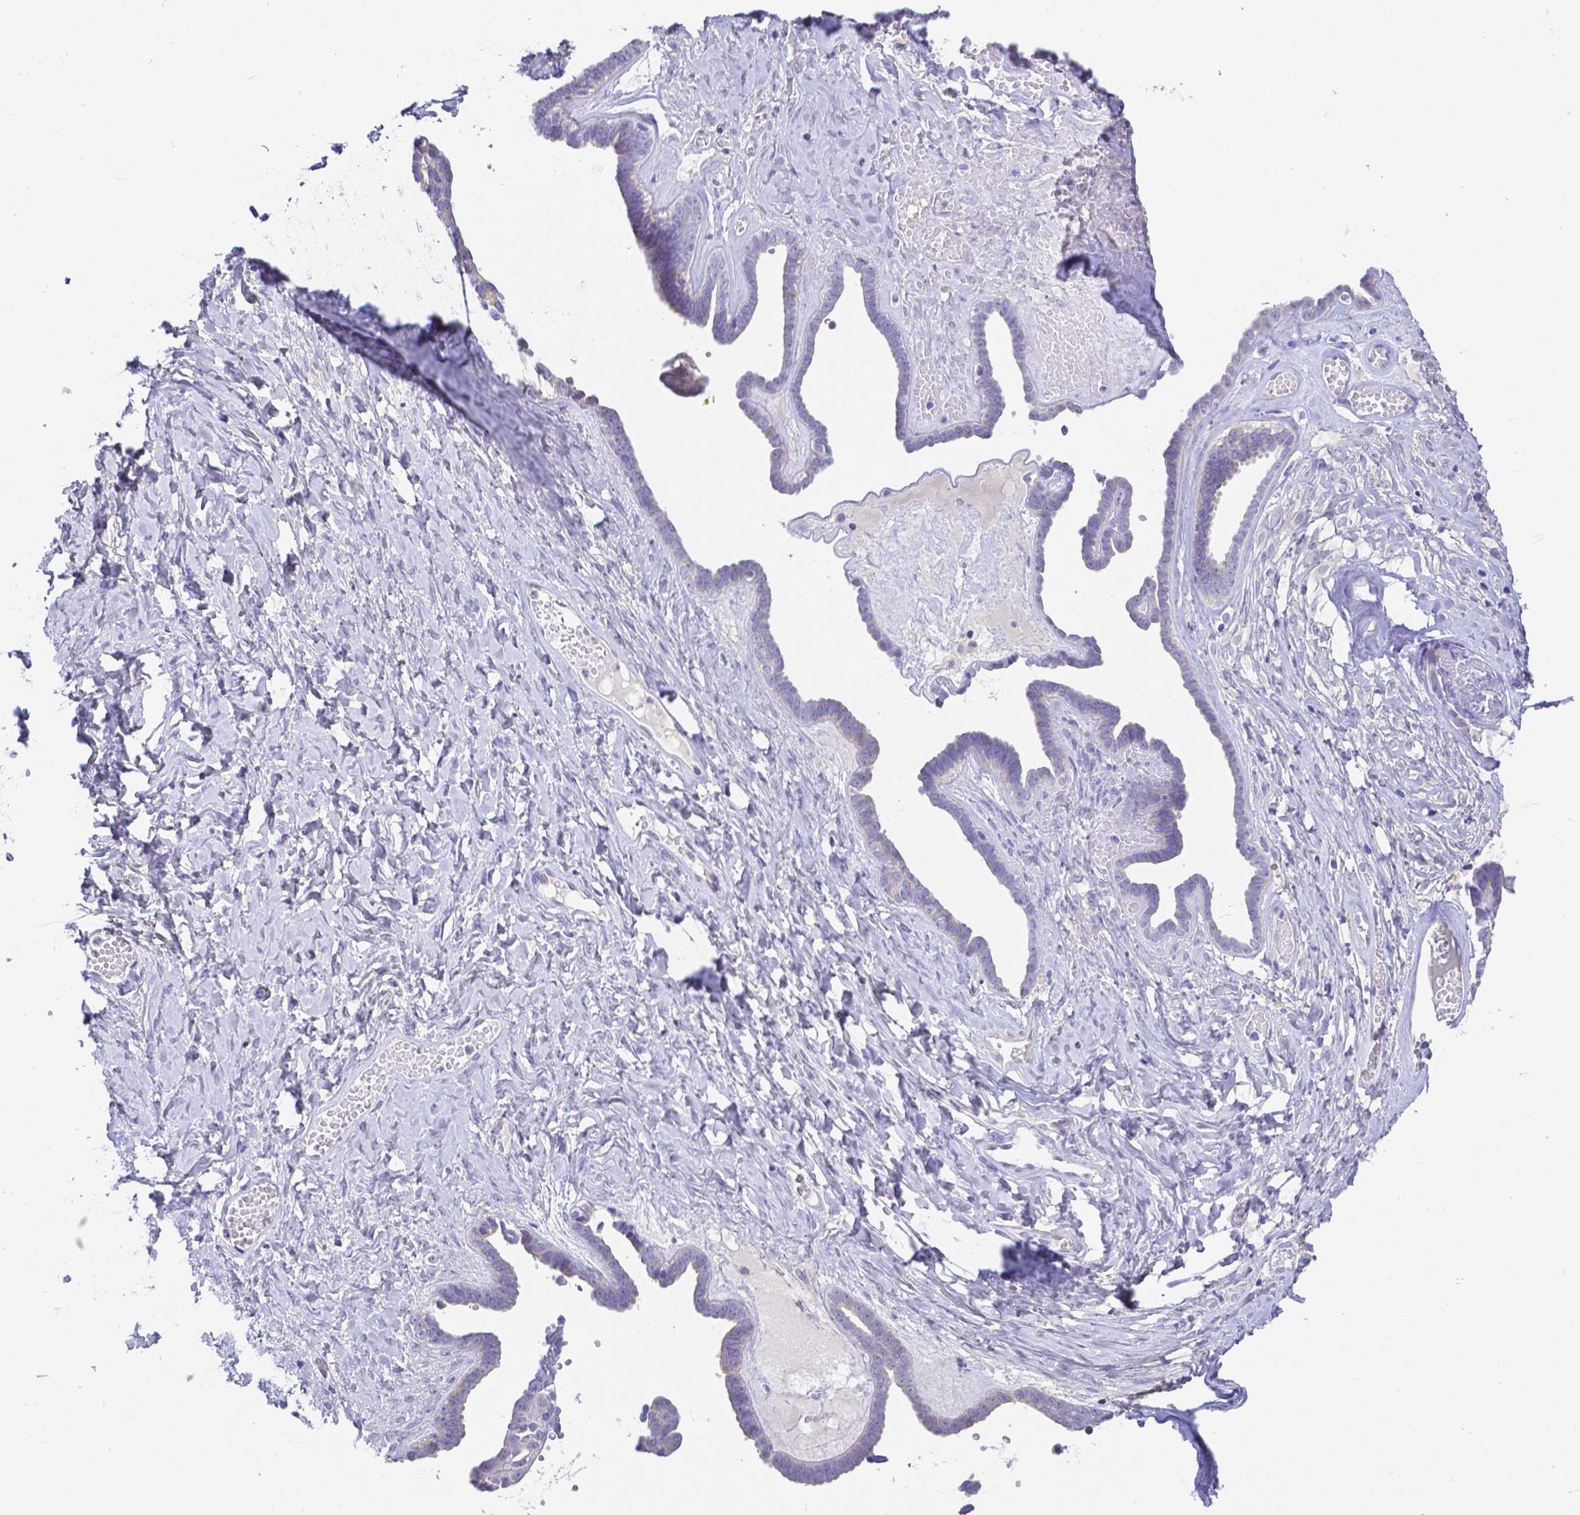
{"staining": {"intensity": "negative", "quantity": "none", "location": "none"}, "tissue": "ovarian cancer", "cell_type": "Tumor cells", "image_type": "cancer", "snomed": [{"axis": "morphology", "description": "Cystadenocarcinoma, serous, NOS"}, {"axis": "topography", "description": "Ovary"}], "caption": "This is a histopathology image of immunohistochemistry staining of ovarian cancer (serous cystadenocarcinoma), which shows no staining in tumor cells.", "gene": "ZG16B", "patient": {"sex": "female", "age": 71}}